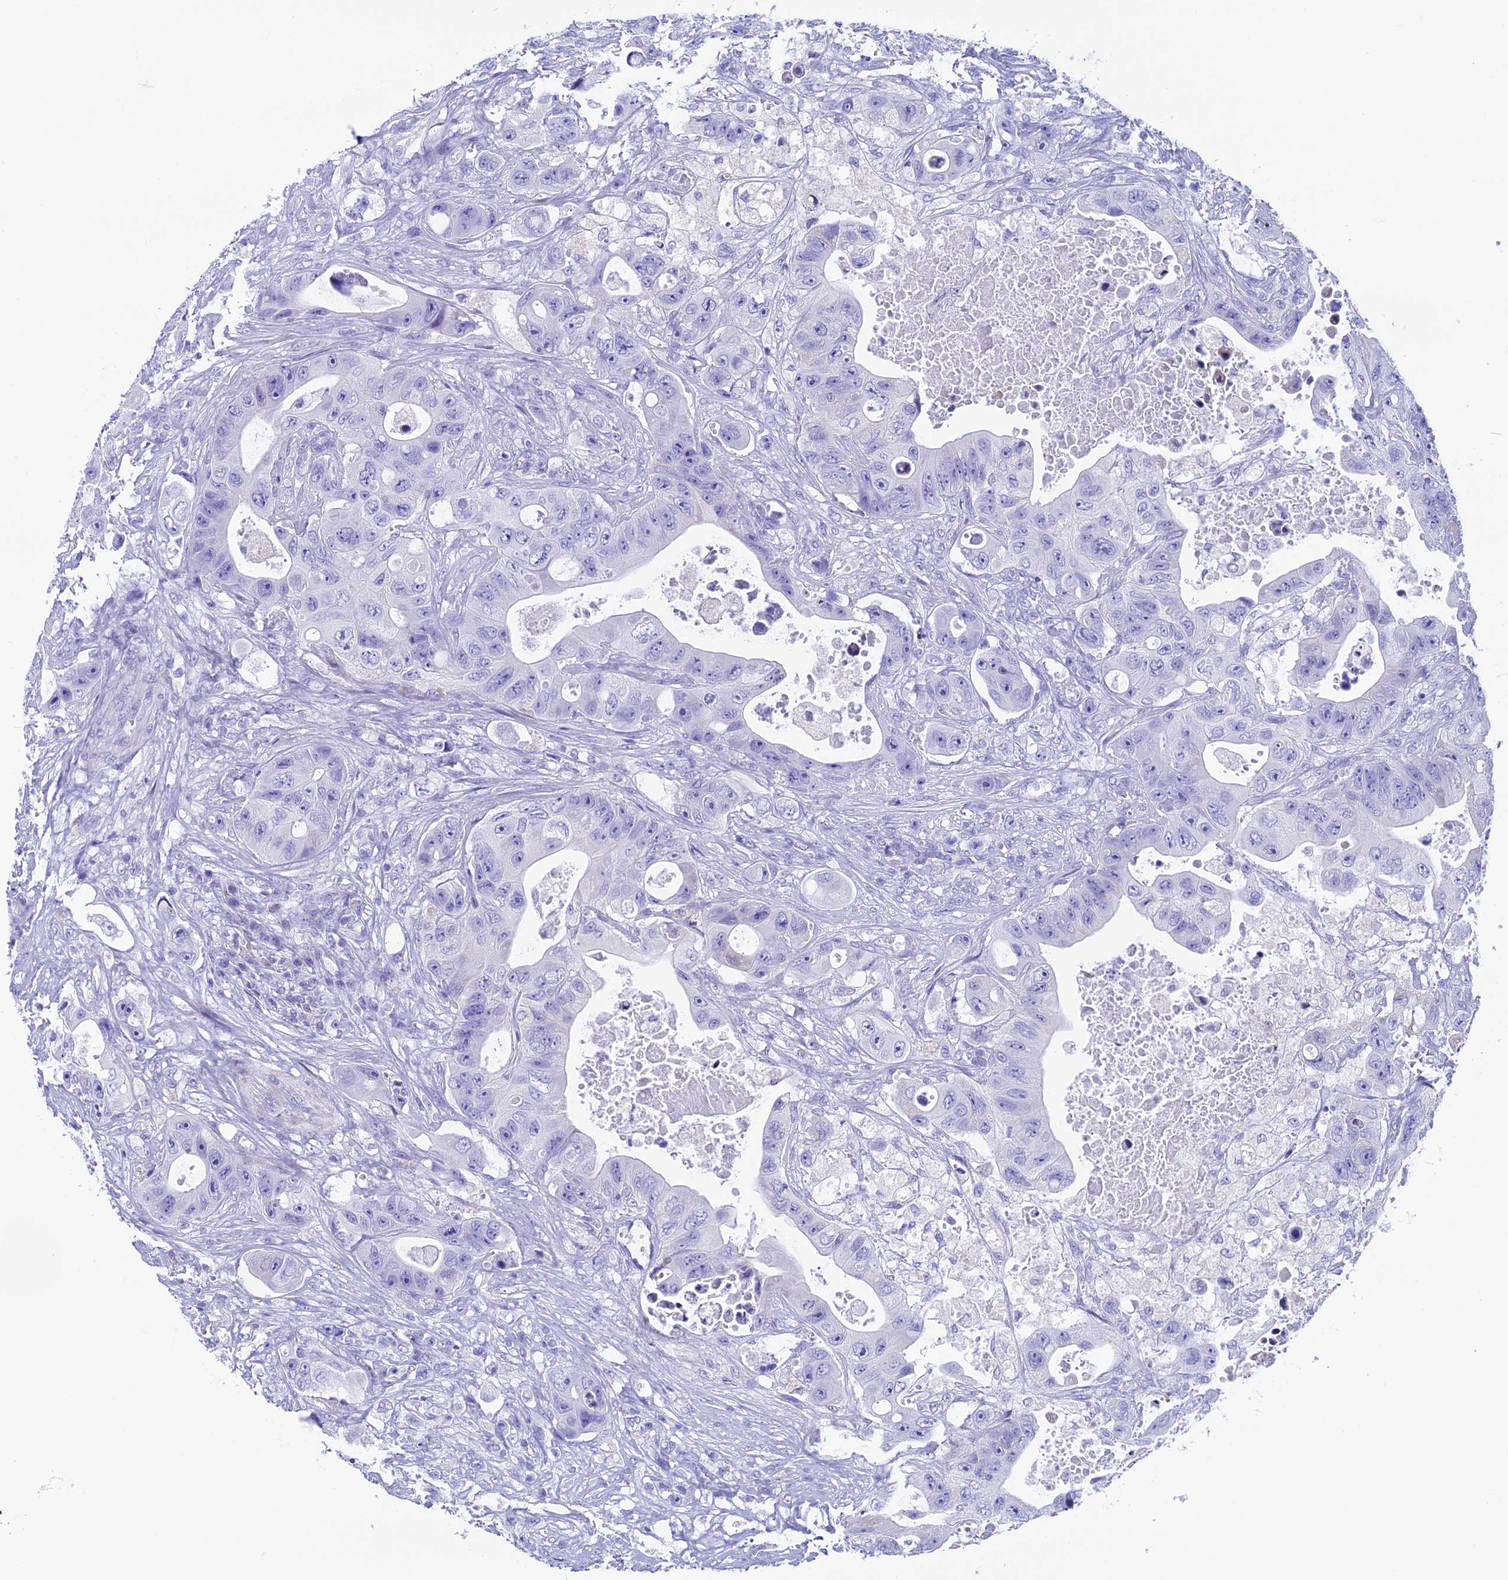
{"staining": {"intensity": "negative", "quantity": "none", "location": "none"}, "tissue": "colorectal cancer", "cell_type": "Tumor cells", "image_type": "cancer", "snomed": [{"axis": "morphology", "description": "Adenocarcinoma, NOS"}, {"axis": "topography", "description": "Colon"}], "caption": "Immunohistochemistry (IHC) photomicrograph of adenocarcinoma (colorectal) stained for a protein (brown), which exhibits no staining in tumor cells.", "gene": "ZNF563", "patient": {"sex": "female", "age": 46}}